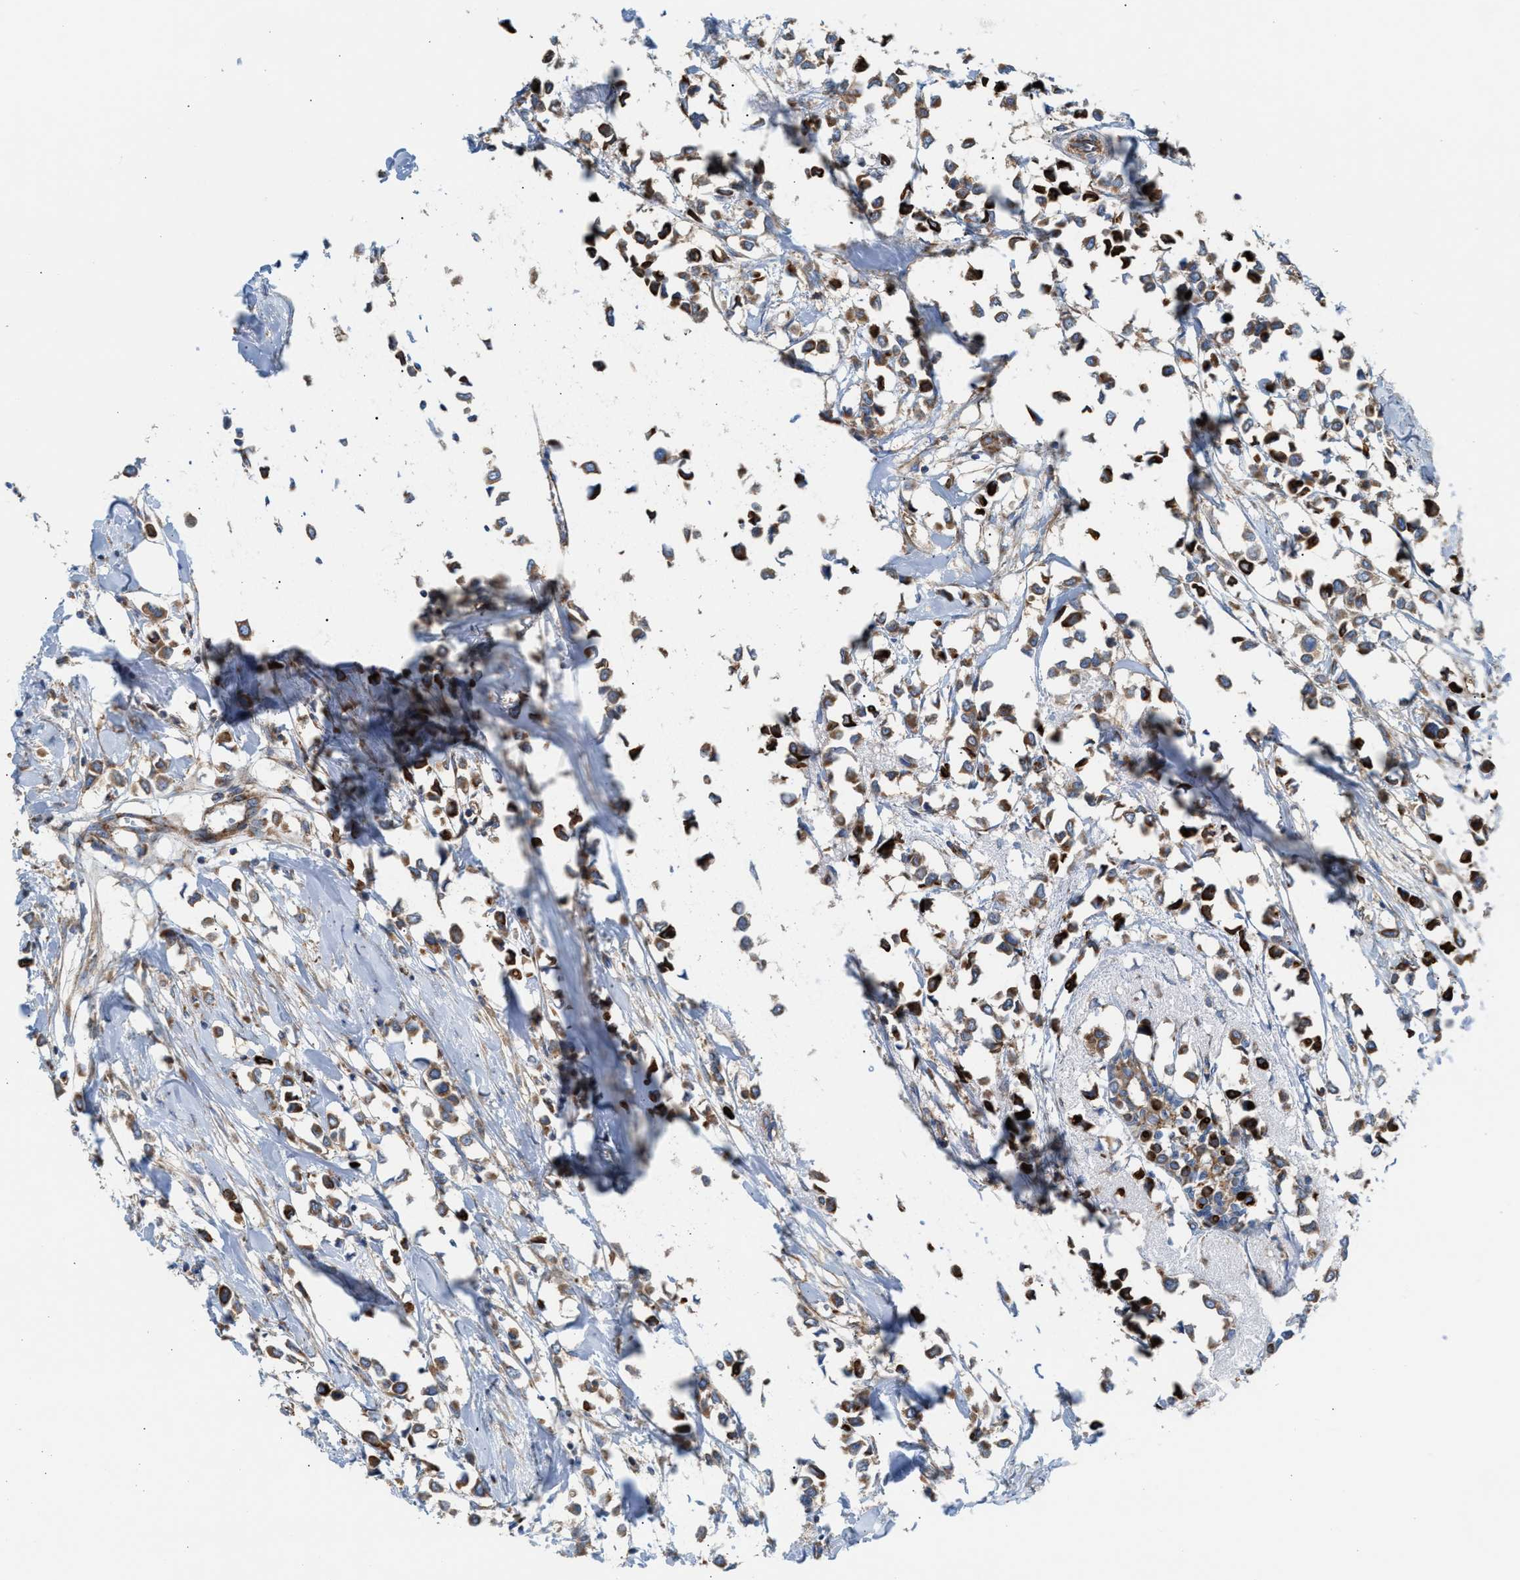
{"staining": {"intensity": "strong", "quantity": ">75%", "location": "cytoplasmic/membranous"}, "tissue": "breast cancer", "cell_type": "Tumor cells", "image_type": "cancer", "snomed": [{"axis": "morphology", "description": "Lobular carcinoma"}, {"axis": "topography", "description": "Breast"}], "caption": "Immunohistochemistry of human breast cancer (lobular carcinoma) reveals high levels of strong cytoplasmic/membranous expression in about >75% of tumor cells.", "gene": "TBC1D15", "patient": {"sex": "female", "age": 51}}